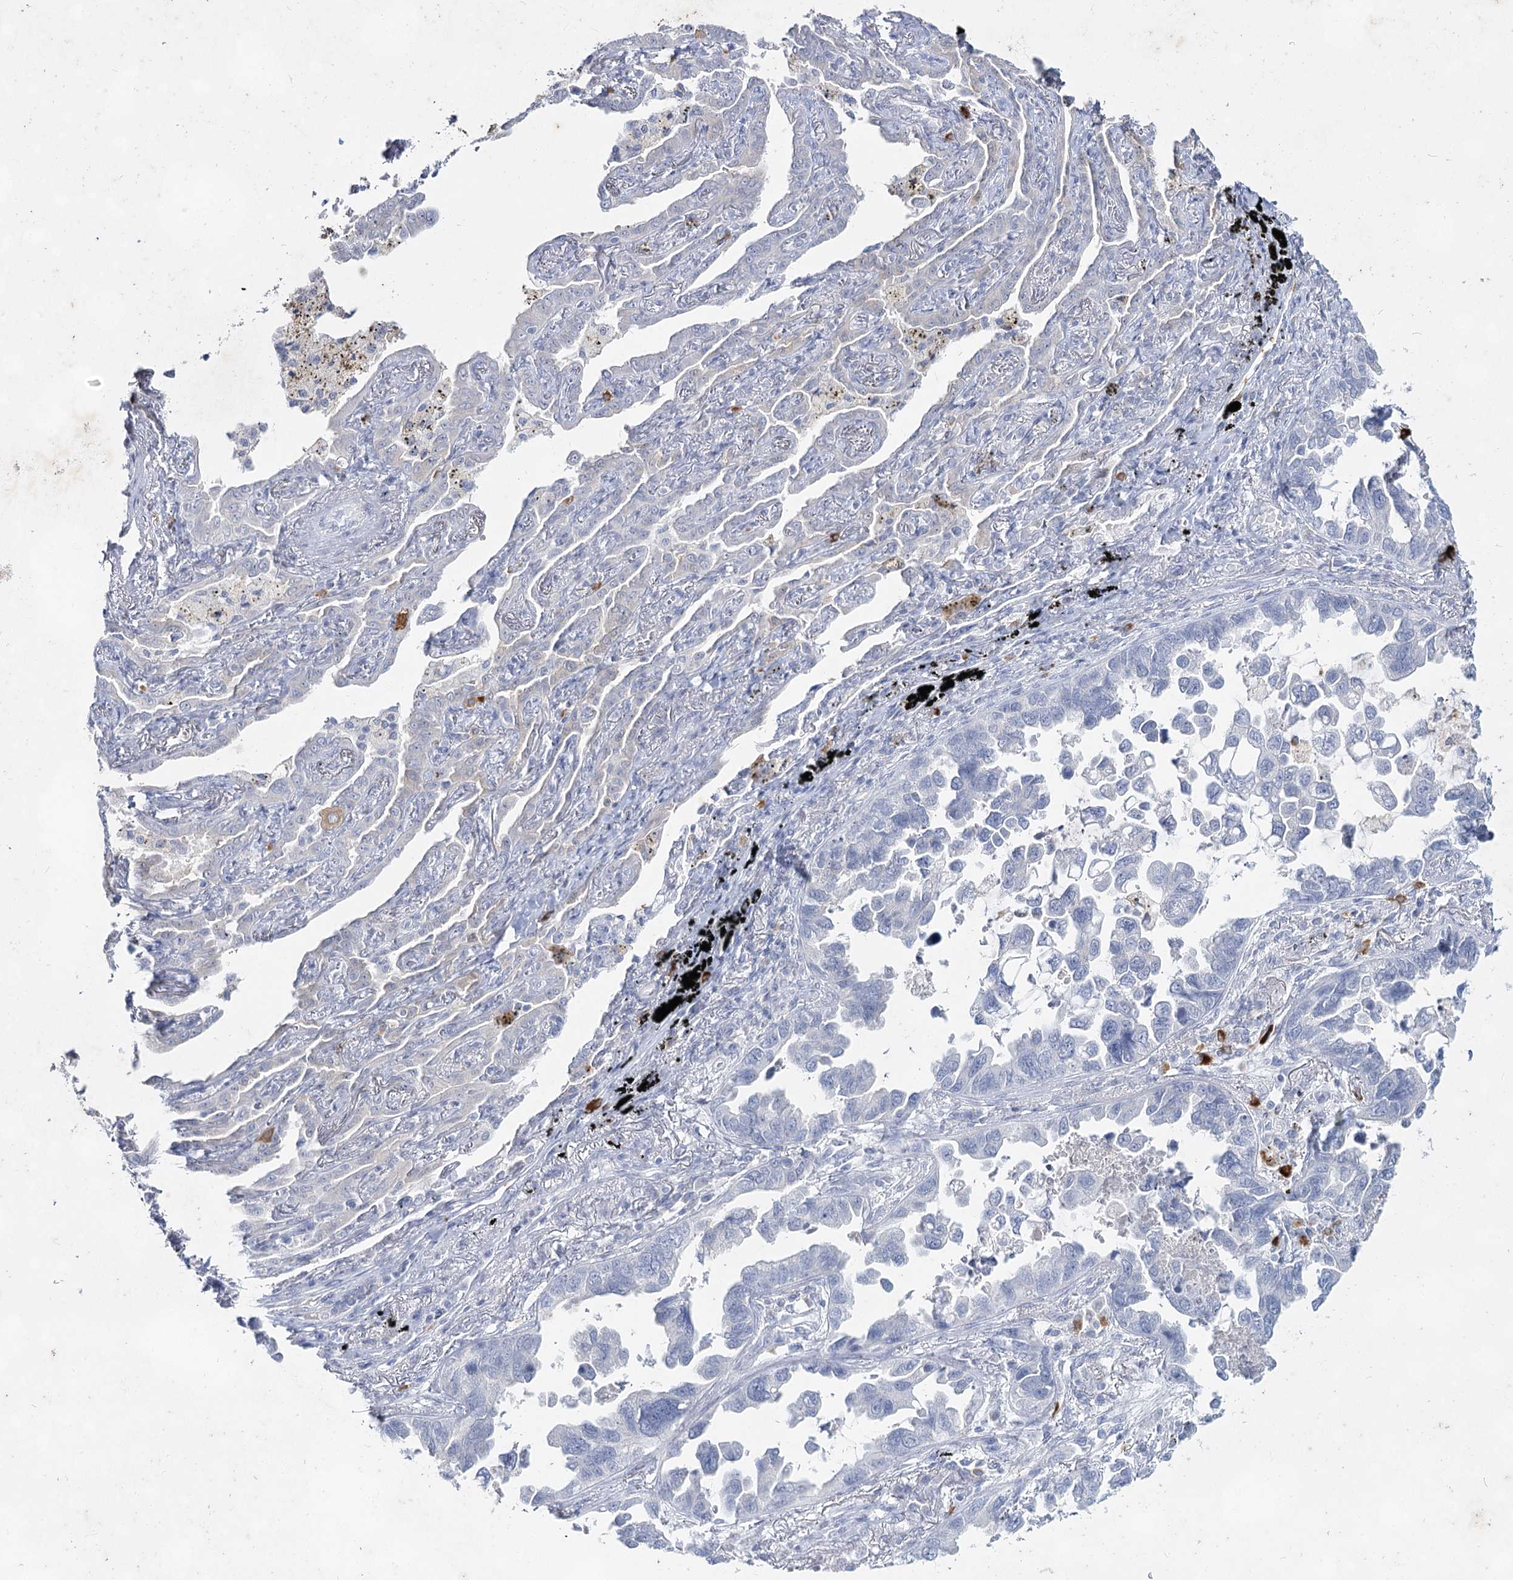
{"staining": {"intensity": "negative", "quantity": "none", "location": "none"}, "tissue": "lung cancer", "cell_type": "Tumor cells", "image_type": "cancer", "snomed": [{"axis": "morphology", "description": "Adenocarcinoma, NOS"}, {"axis": "topography", "description": "Lung"}], "caption": "The micrograph exhibits no staining of tumor cells in lung adenocarcinoma.", "gene": "CCDC73", "patient": {"sex": "male", "age": 67}}